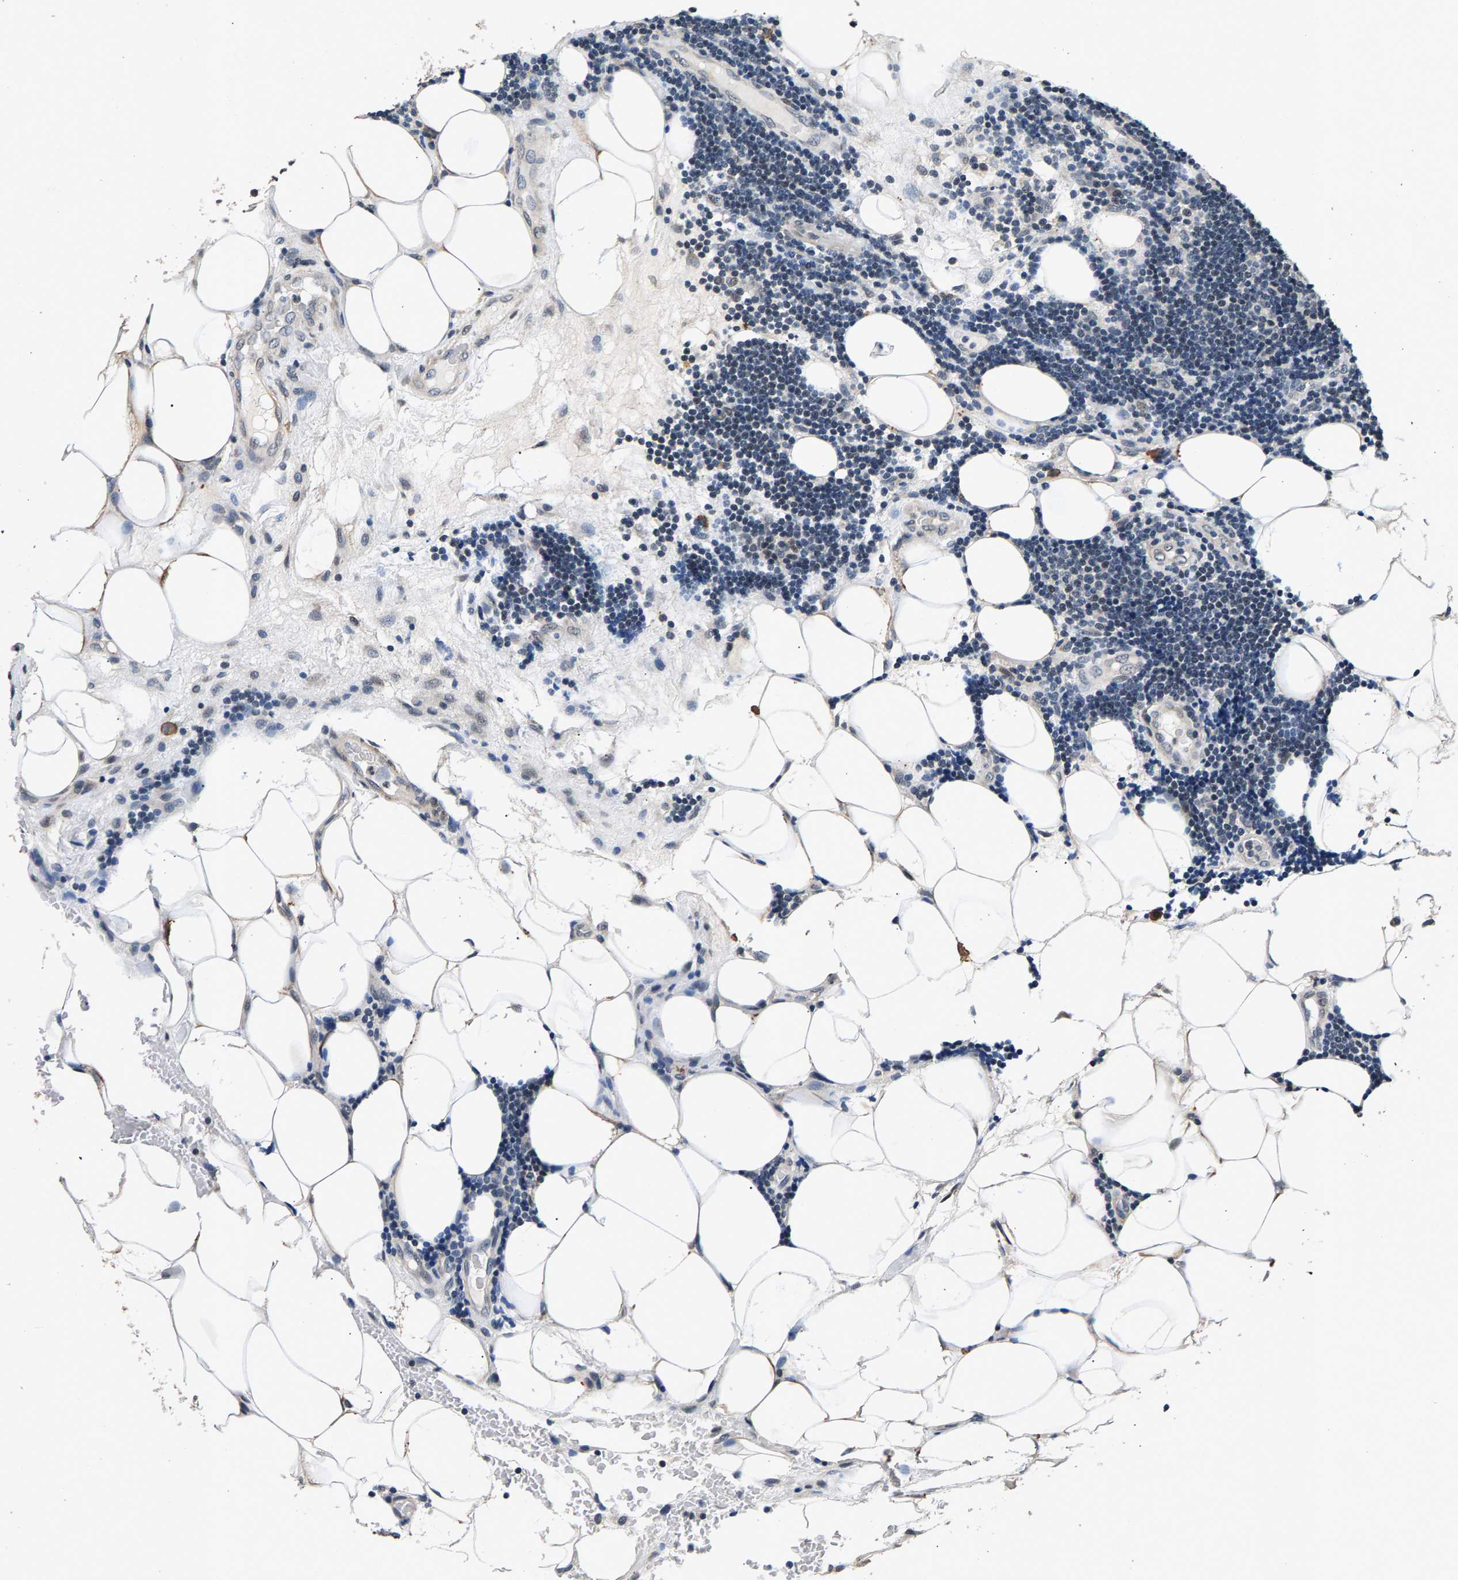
{"staining": {"intensity": "negative", "quantity": "none", "location": "none"}, "tissue": "lymphoma", "cell_type": "Tumor cells", "image_type": "cancer", "snomed": [{"axis": "morphology", "description": "Malignant lymphoma, non-Hodgkin's type, Low grade"}, {"axis": "topography", "description": "Lymph node"}], "caption": "Histopathology image shows no protein expression in tumor cells of lymphoma tissue.", "gene": "RBM33", "patient": {"sex": "male", "age": 83}}